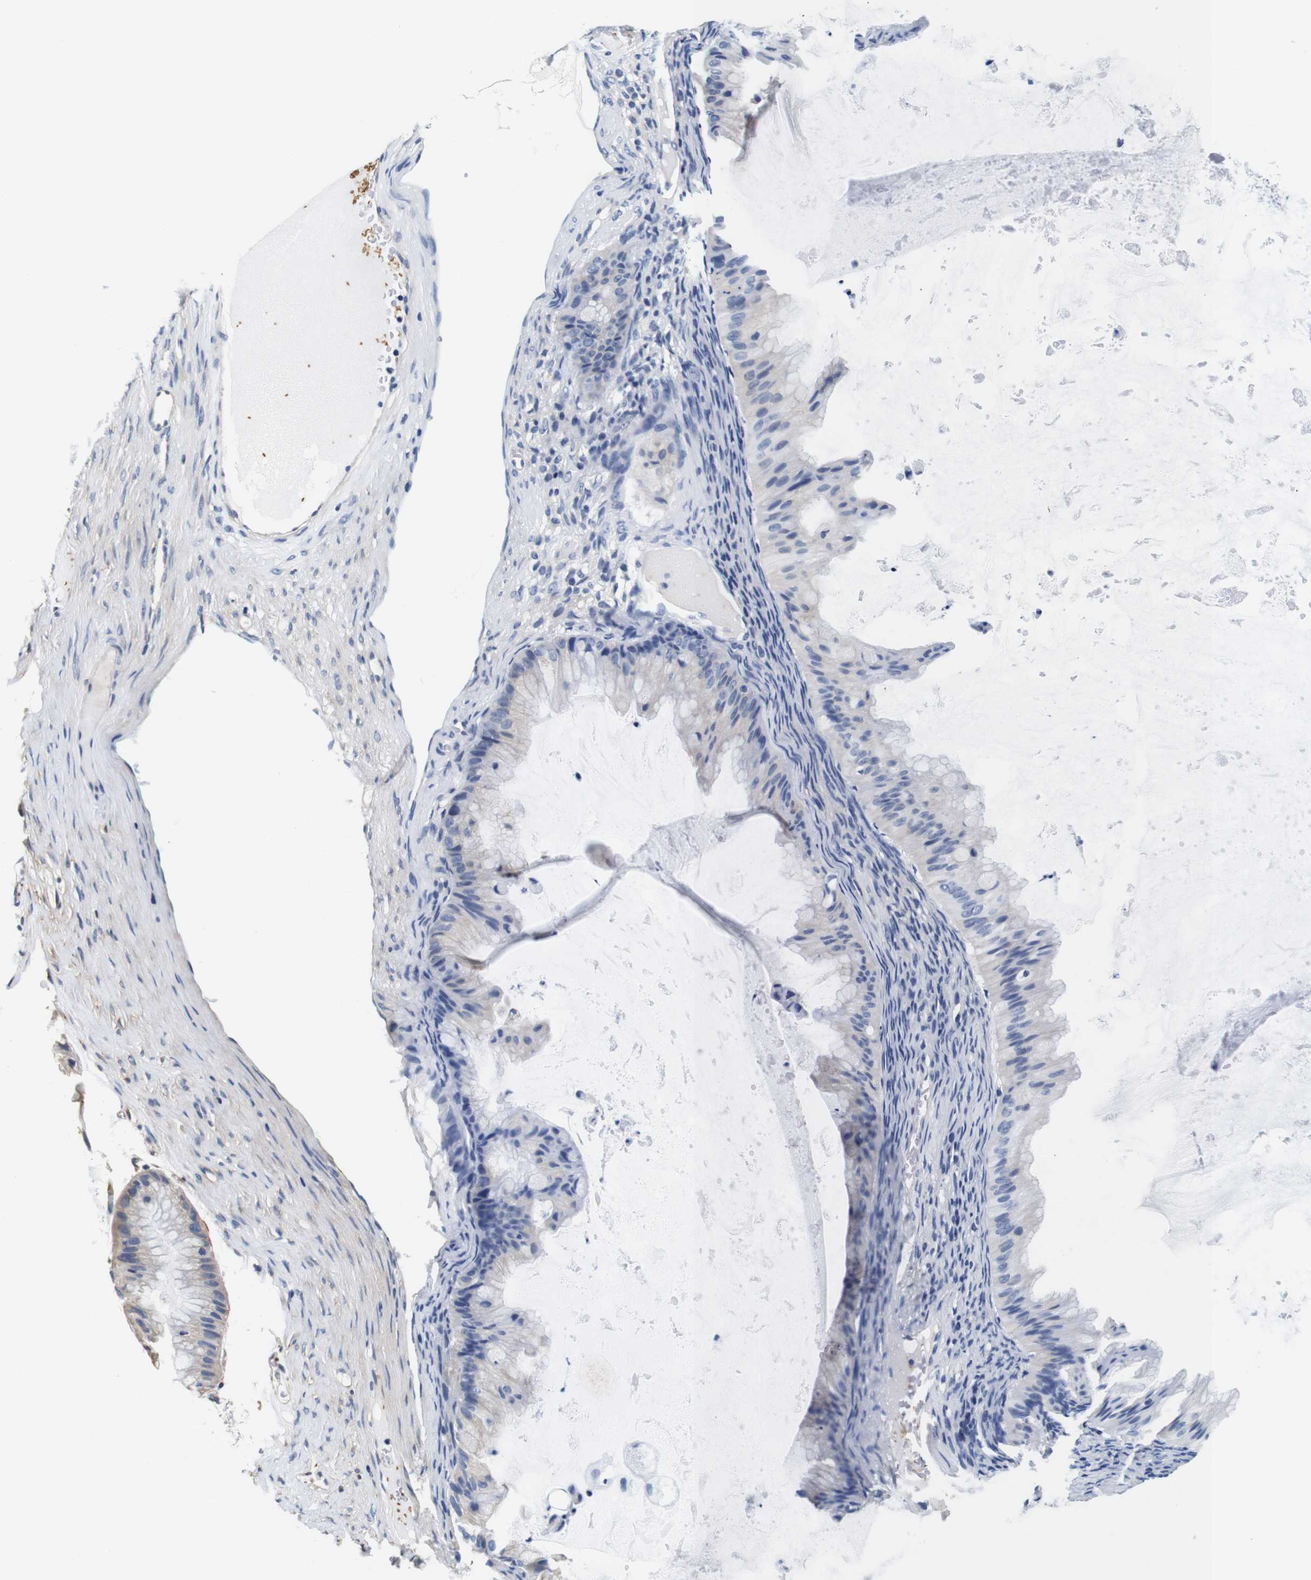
{"staining": {"intensity": "weak", "quantity": "<25%", "location": "cytoplasmic/membranous"}, "tissue": "ovarian cancer", "cell_type": "Tumor cells", "image_type": "cancer", "snomed": [{"axis": "morphology", "description": "Cystadenocarcinoma, mucinous, NOS"}, {"axis": "topography", "description": "Ovary"}], "caption": "Histopathology image shows no protein staining in tumor cells of ovarian mucinous cystadenocarcinoma tissue.", "gene": "GP1BA", "patient": {"sex": "female", "age": 61}}